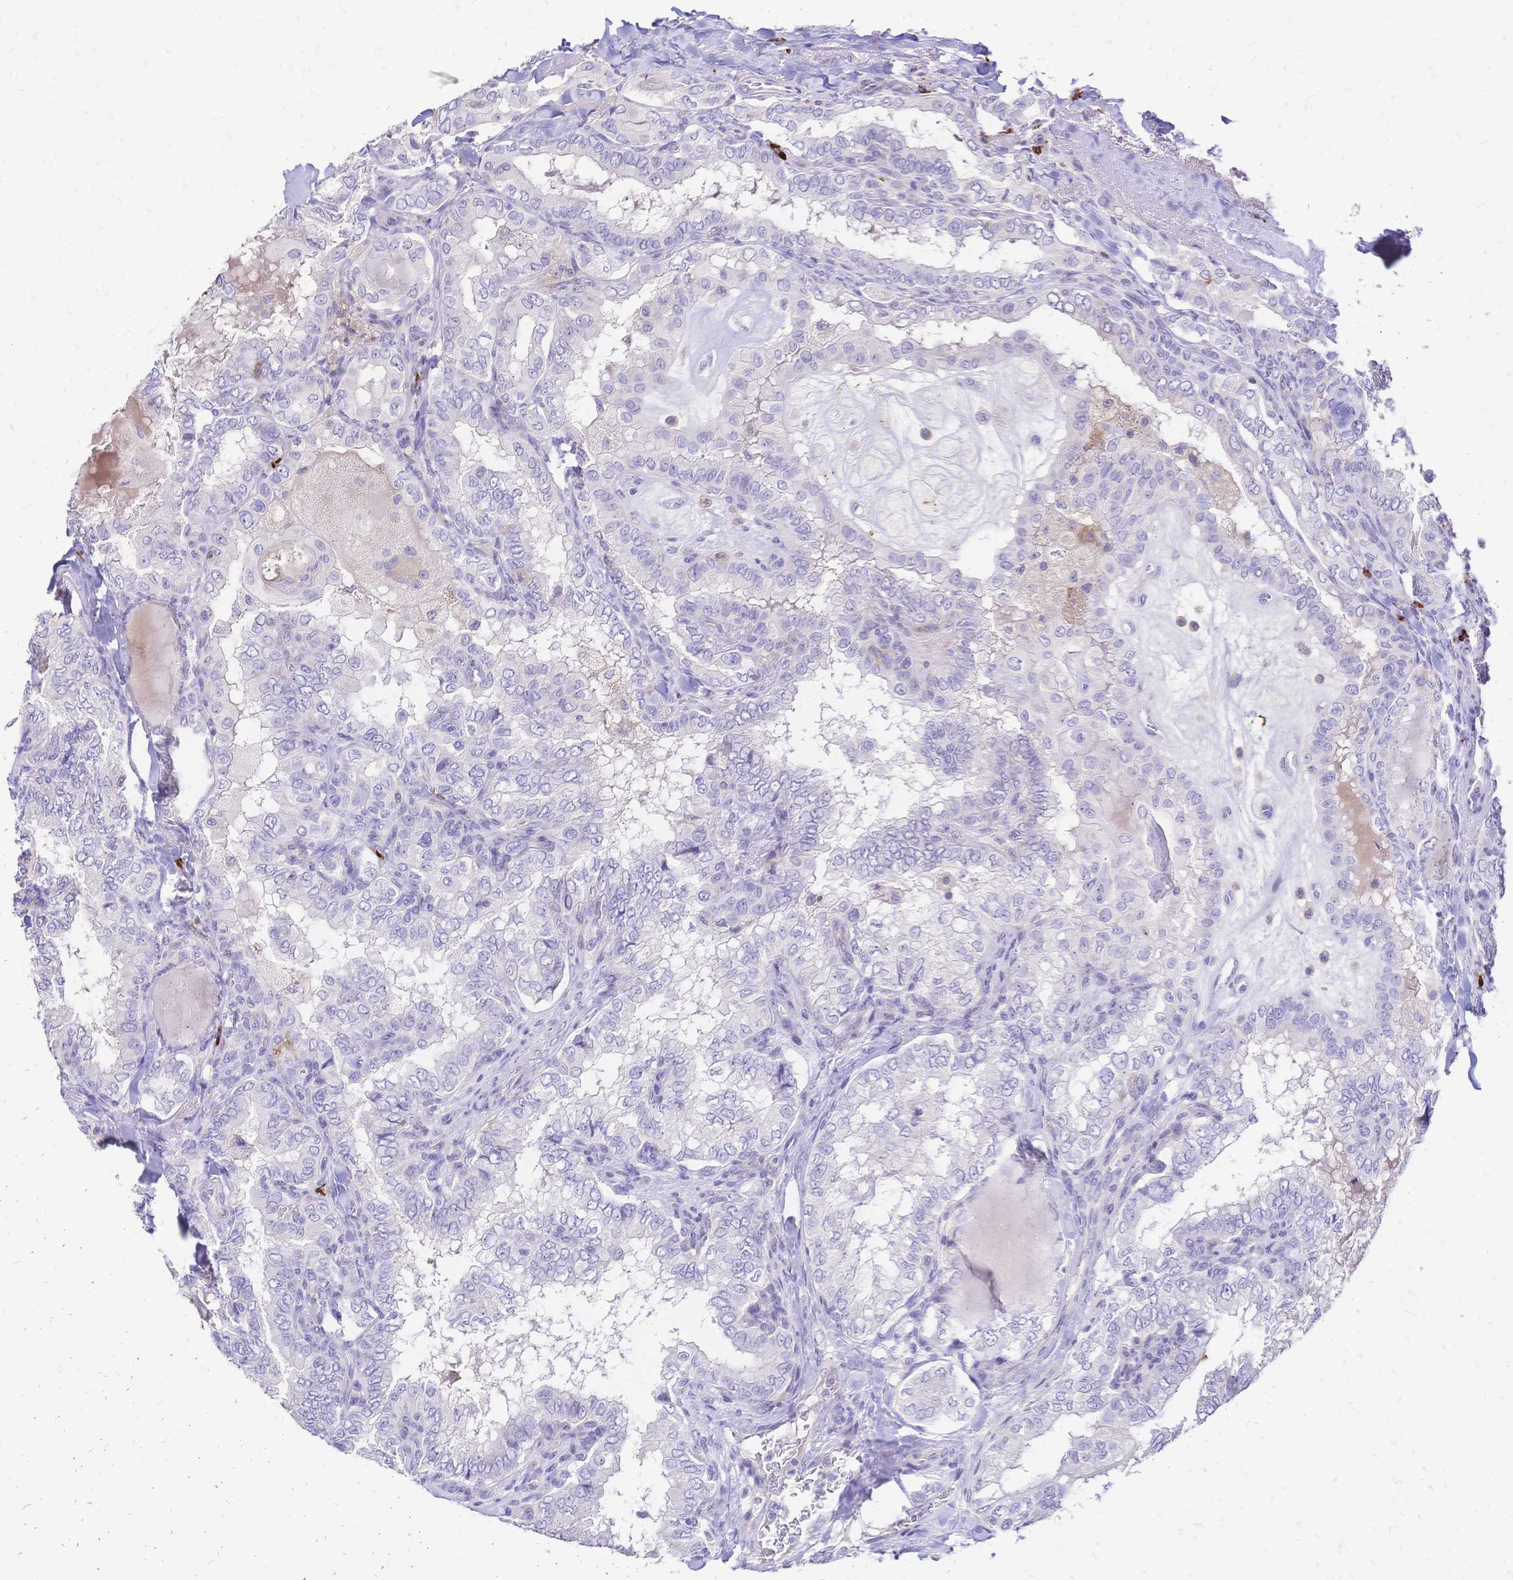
{"staining": {"intensity": "negative", "quantity": "none", "location": "none"}, "tissue": "thyroid cancer", "cell_type": "Tumor cells", "image_type": "cancer", "snomed": [{"axis": "morphology", "description": "Papillary adenocarcinoma, NOS"}, {"axis": "topography", "description": "Thyroid gland"}], "caption": "Image shows no significant protein staining in tumor cells of thyroid cancer. (Stains: DAB (3,3'-diaminobenzidine) immunohistochemistry with hematoxylin counter stain, Microscopy: brightfield microscopy at high magnification).", "gene": "IL2RA", "patient": {"sex": "female", "age": 75}}